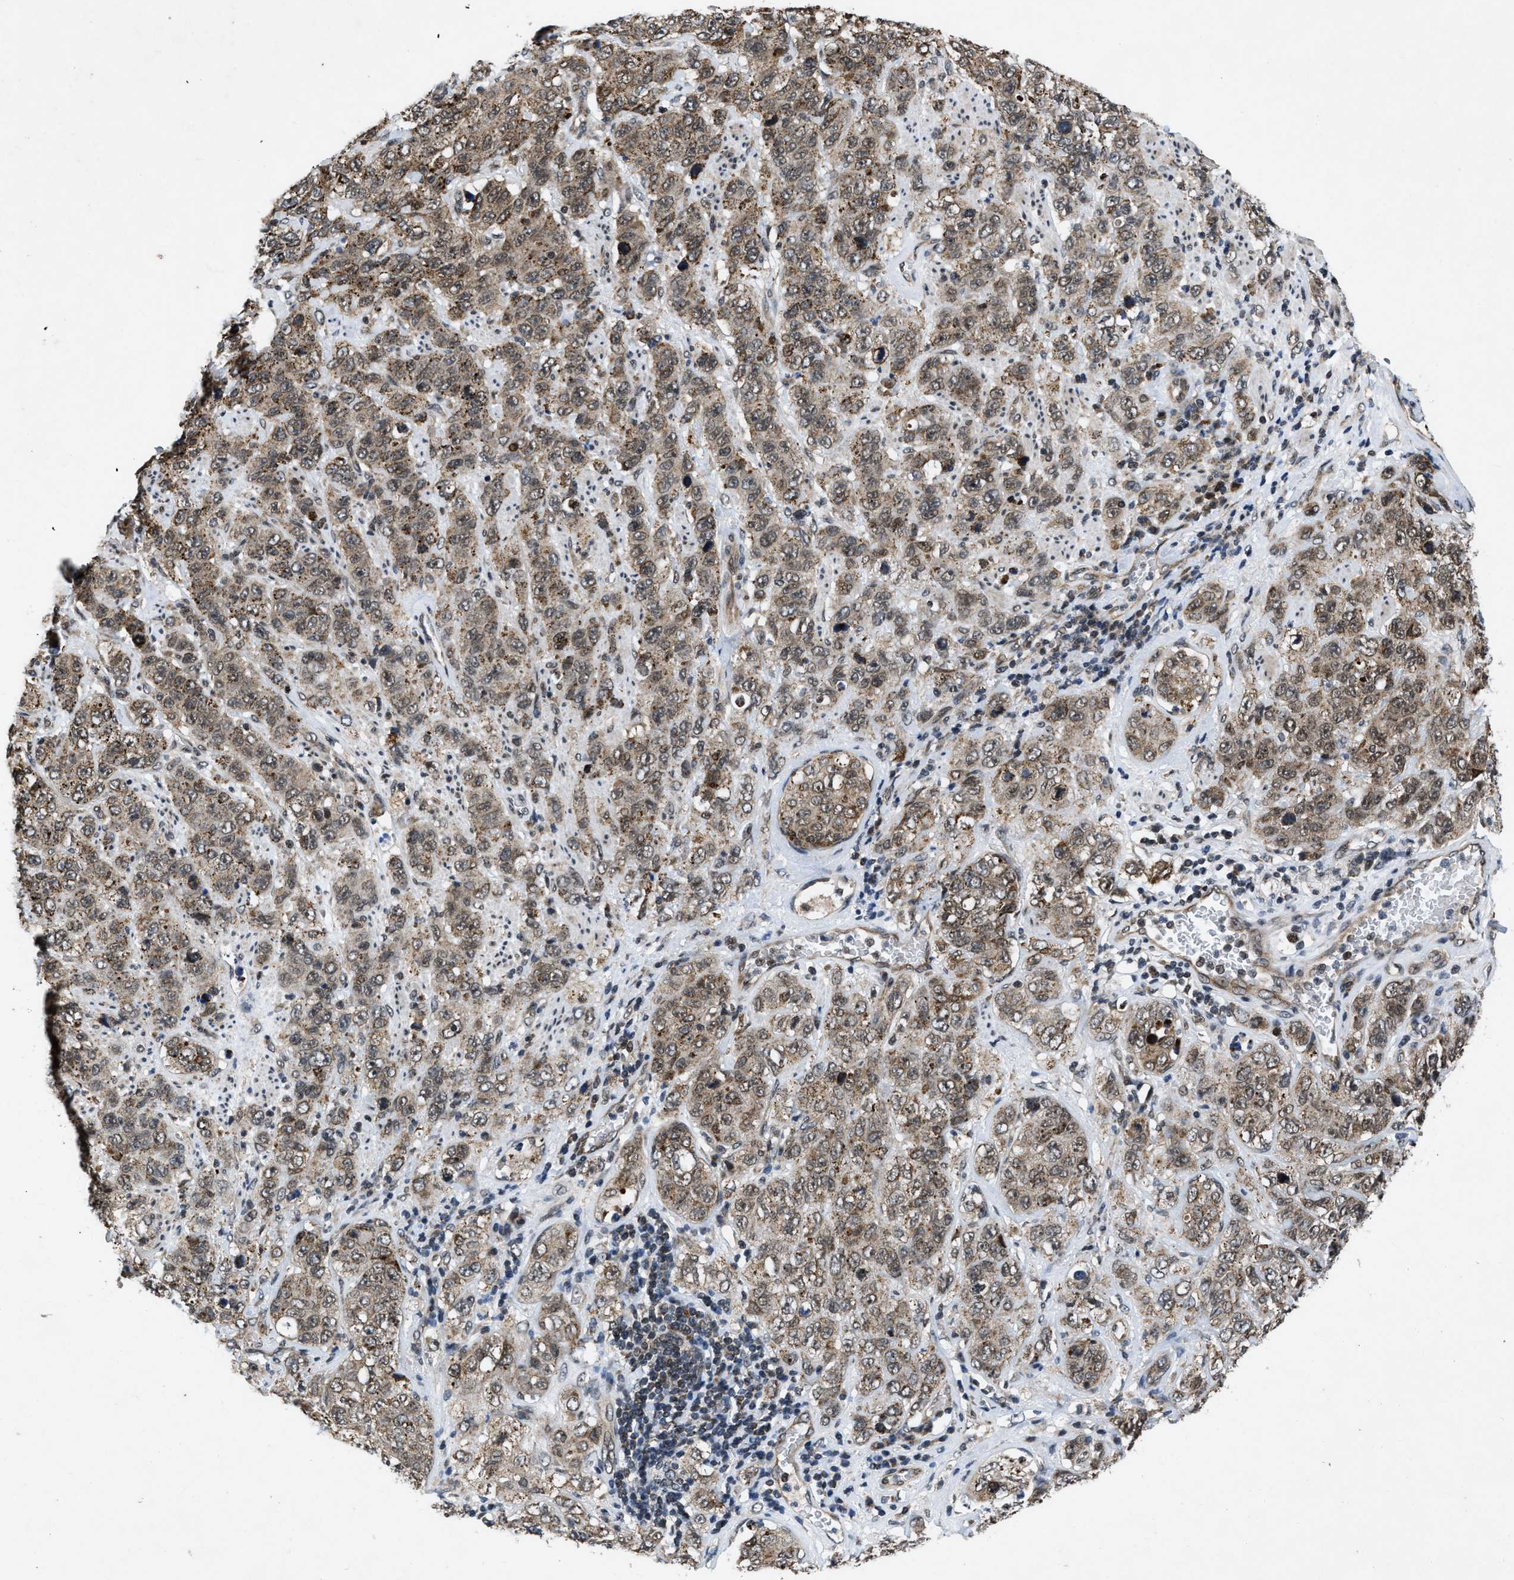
{"staining": {"intensity": "moderate", "quantity": ">75%", "location": "cytoplasmic/membranous,nuclear"}, "tissue": "stomach cancer", "cell_type": "Tumor cells", "image_type": "cancer", "snomed": [{"axis": "morphology", "description": "Adenocarcinoma, NOS"}, {"axis": "topography", "description": "Stomach"}], "caption": "Immunohistochemistry of stomach cancer (adenocarcinoma) exhibits medium levels of moderate cytoplasmic/membranous and nuclear expression in approximately >75% of tumor cells. (IHC, brightfield microscopy, high magnification).", "gene": "ZNHIT1", "patient": {"sex": "male", "age": 48}}